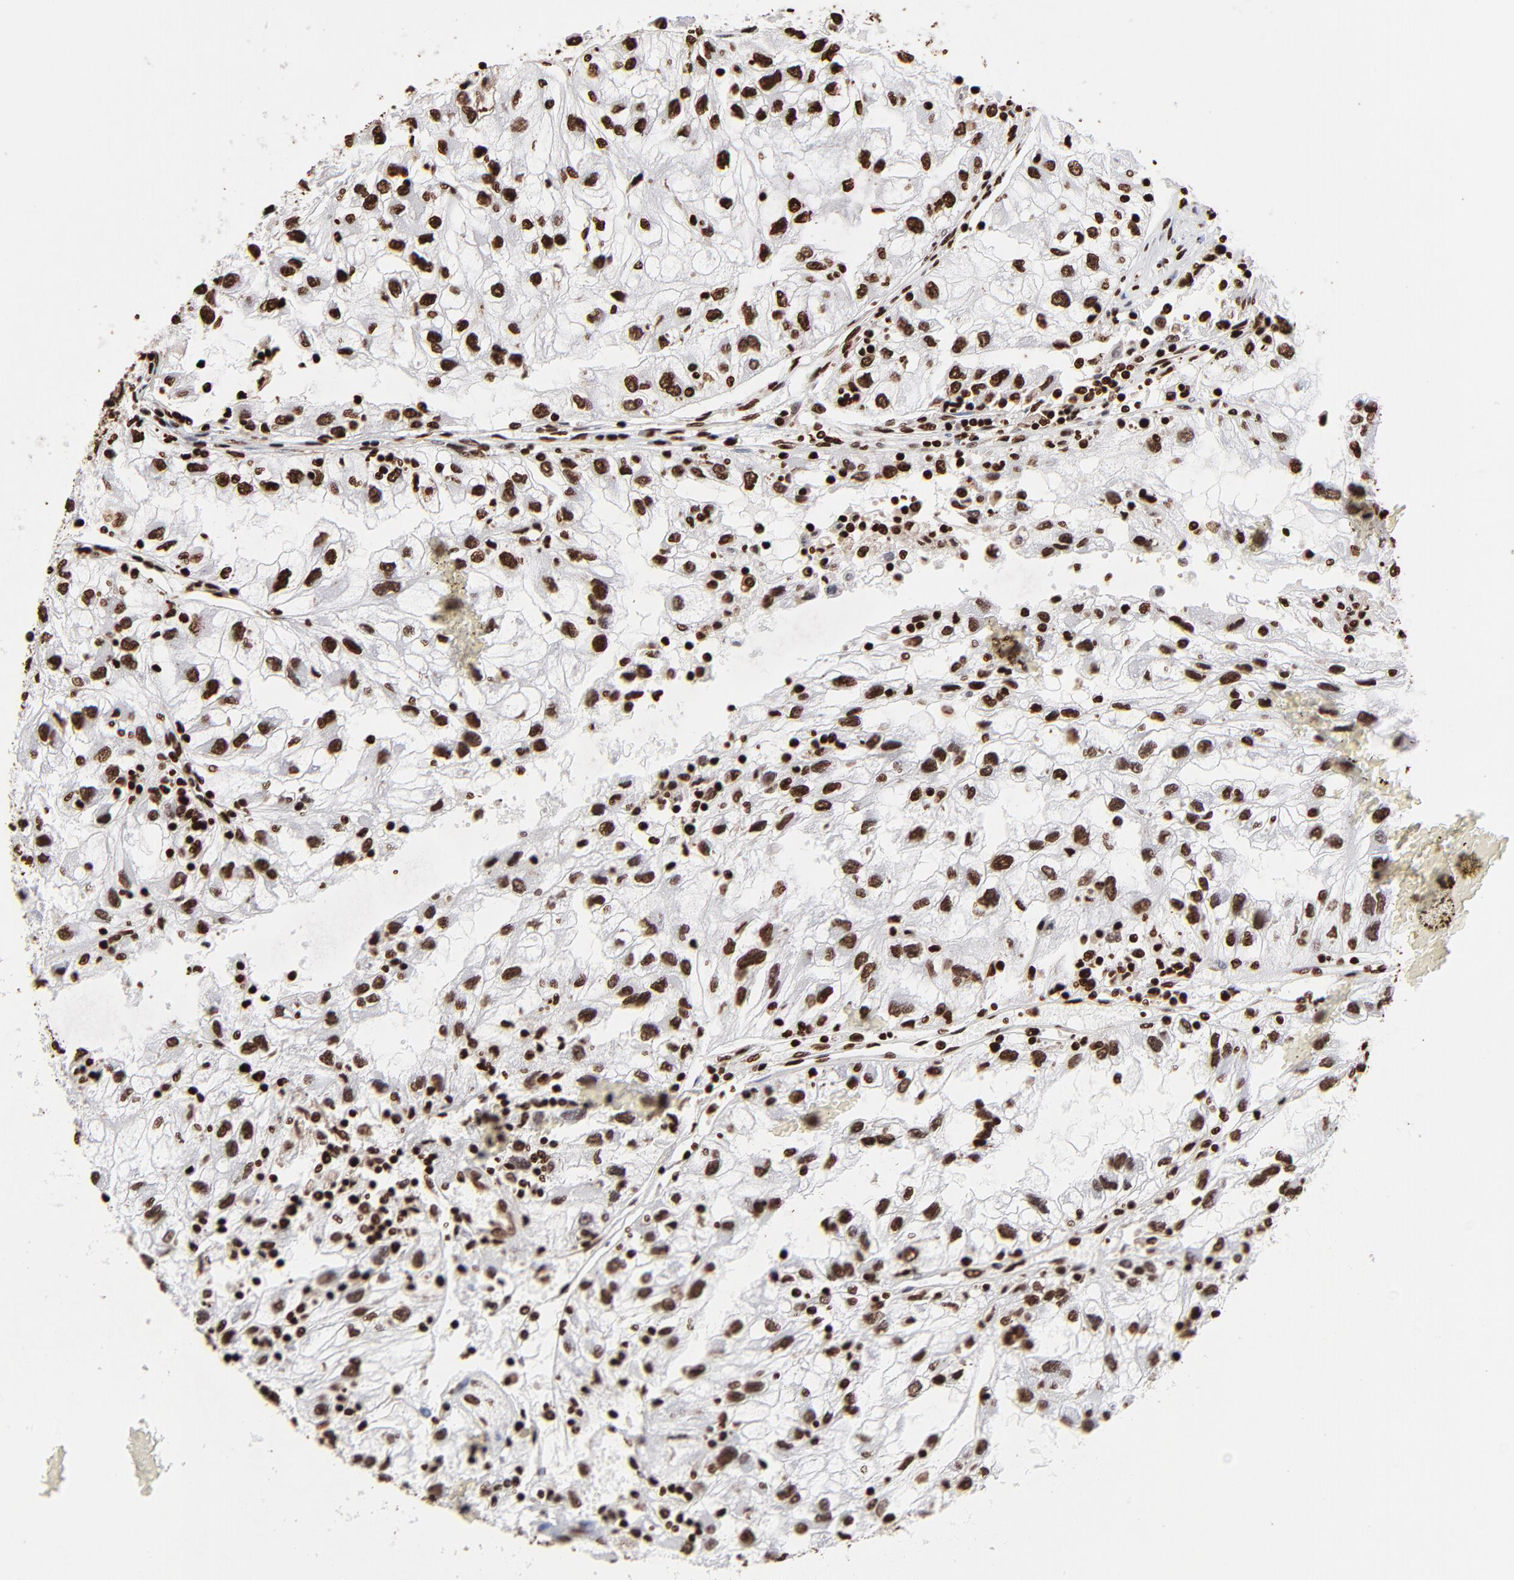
{"staining": {"intensity": "strong", "quantity": ">75%", "location": "nuclear"}, "tissue": "renal cancer", "cell_type": "Tumor cells", "image_type": "cancer", "snomed": [{"axis": "morphology", "description": "Normal tissue, NOS"}, {"axis": "morphology", "description": "Adenocarcinoma, NOS"}, {"axis": "topography", "description": "Kidney"}], "caption": "About >75% of tumor cells in human renal cancer (adenocarcinoma) display strong nuclear protein staining as visualized by brown immunohistochemical staining.", "gene": "ZNF544", "patient": {"sex": "male", "age": 71}}